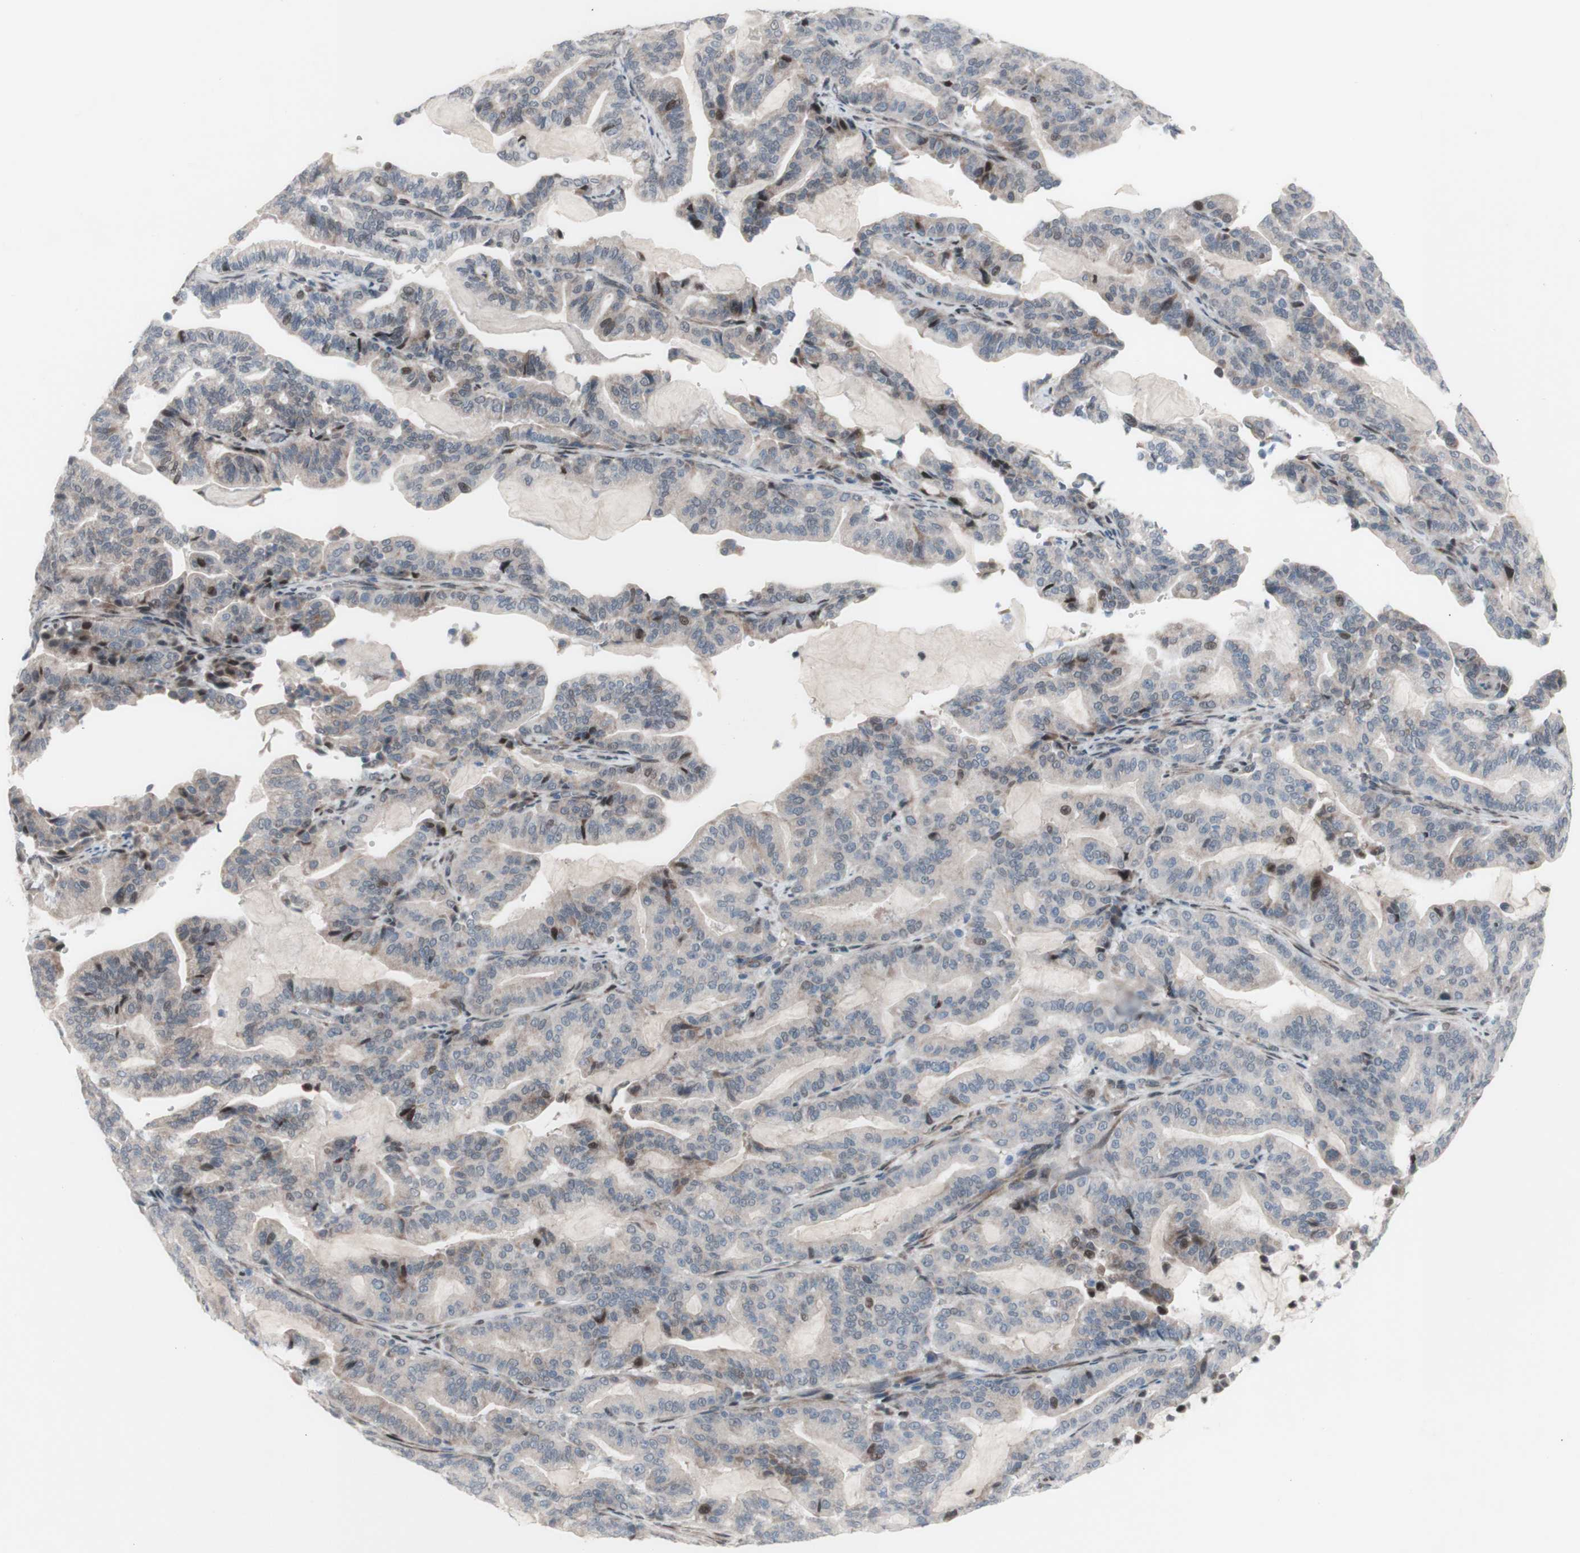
{"staining": {"intensity": "weak", "quantity": "<25%", "location": "nuclear"}, "tissue": "pancreatic cancer", "cell_type": "Tumor cells", "image_type": "cancer", "snomed": [{"axis": "morphology", "description": "Adenocarcinoma, NOS"}, {"axis": "topography", "description": "Pancreas"}], "caption": "This is a histopathology image of immunohistochemistry staining of pancreatic cancer (adenocarcinoma), which shows no expression in tumor cells.", "gene": "PHTF2", "patient": {"sex": "male", "age": 63}}